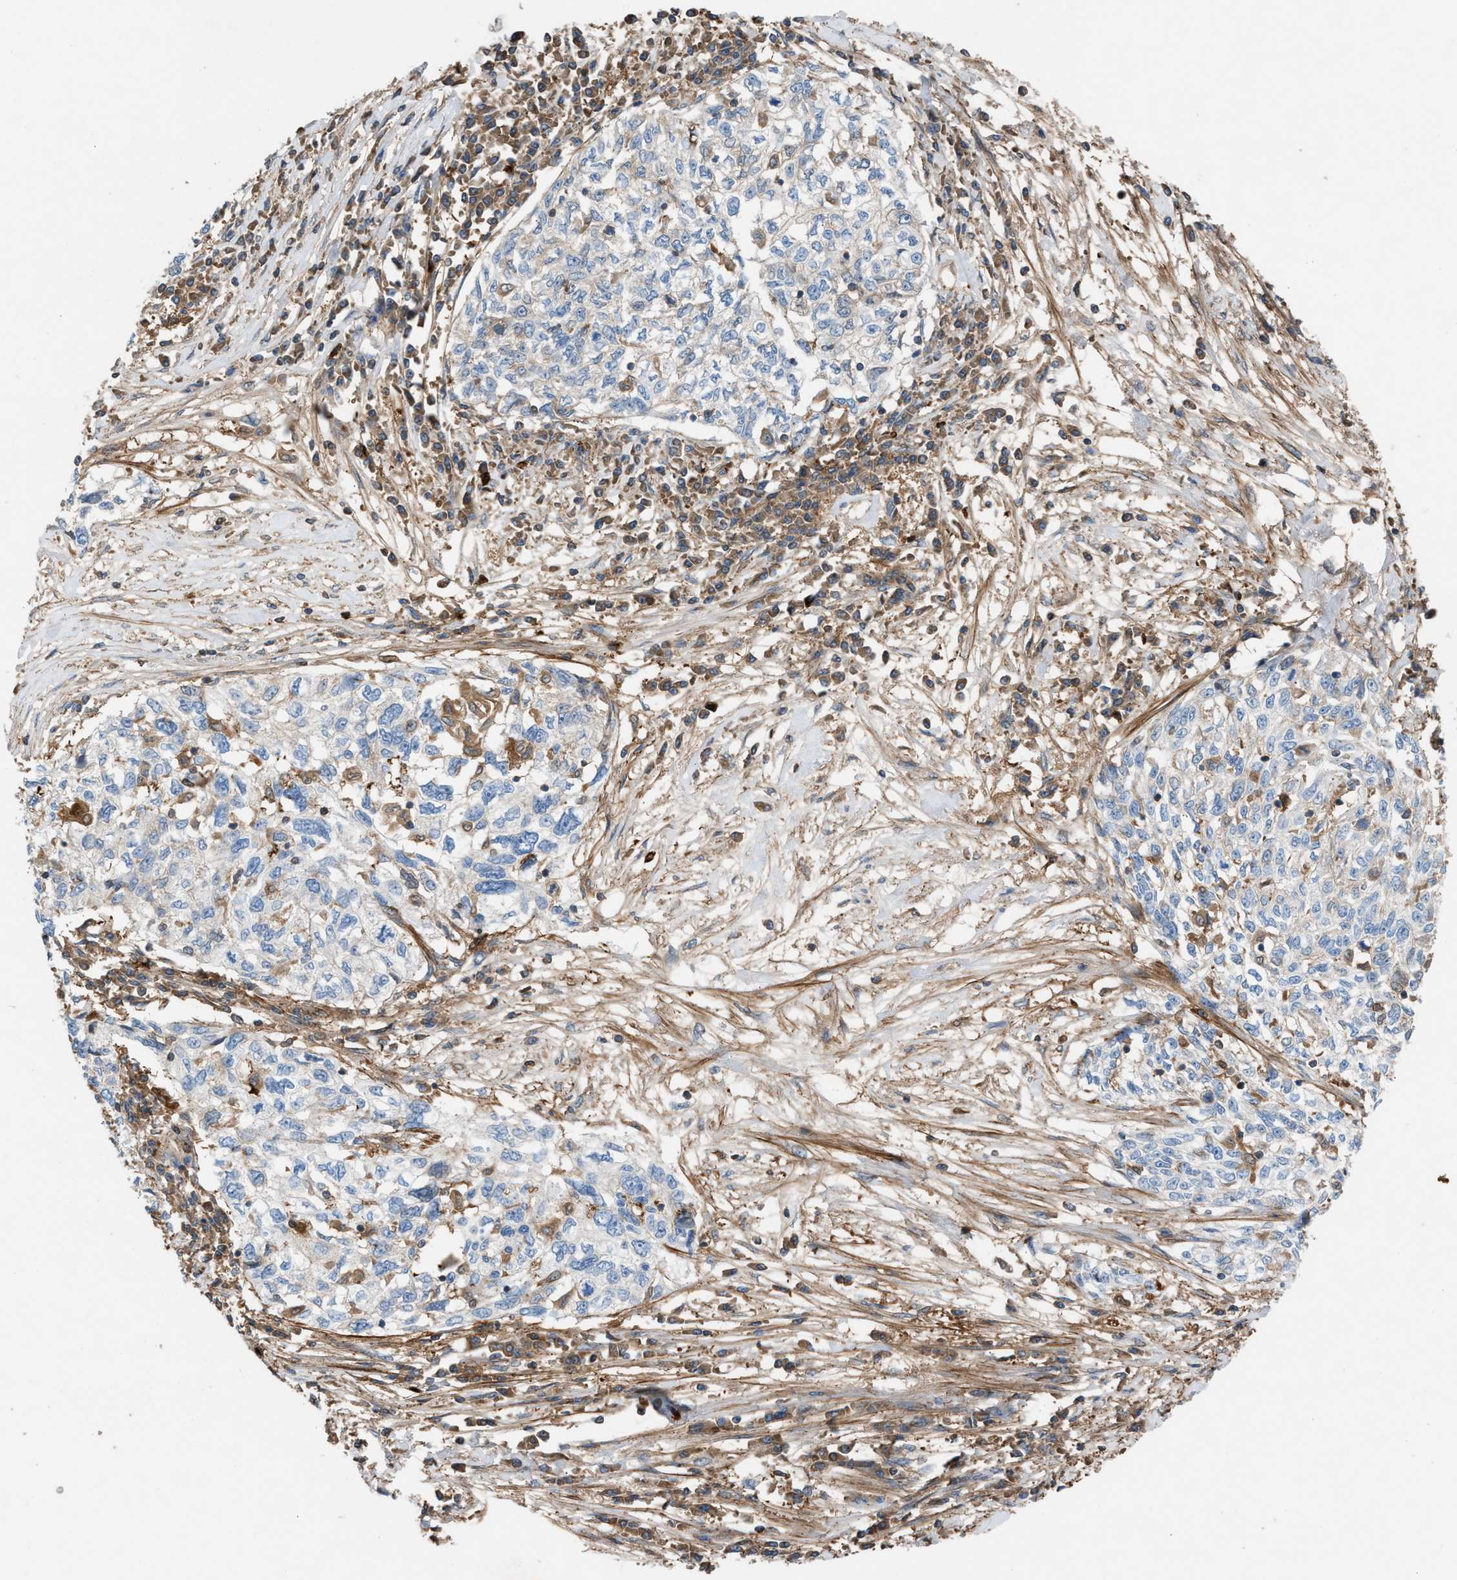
{"staining": {"intensity": "negative", "quantity": "none", "location": "none"}, "tissue": "cervical cancer", "cell_type": "Tumor cells", "image_type": "cancer", "snomed": [{"axis": "morphology", "description": "Squamous cell carcinoma, NOS"}, {"axis": "topography", "description": "Cervix"}], "caption": "A photomicrograph of cervical cancer stained for a protein reveals no brown staining in tumor cells.", "gene": "TPK1", "patient": {"sex": "female", "age": 57}}